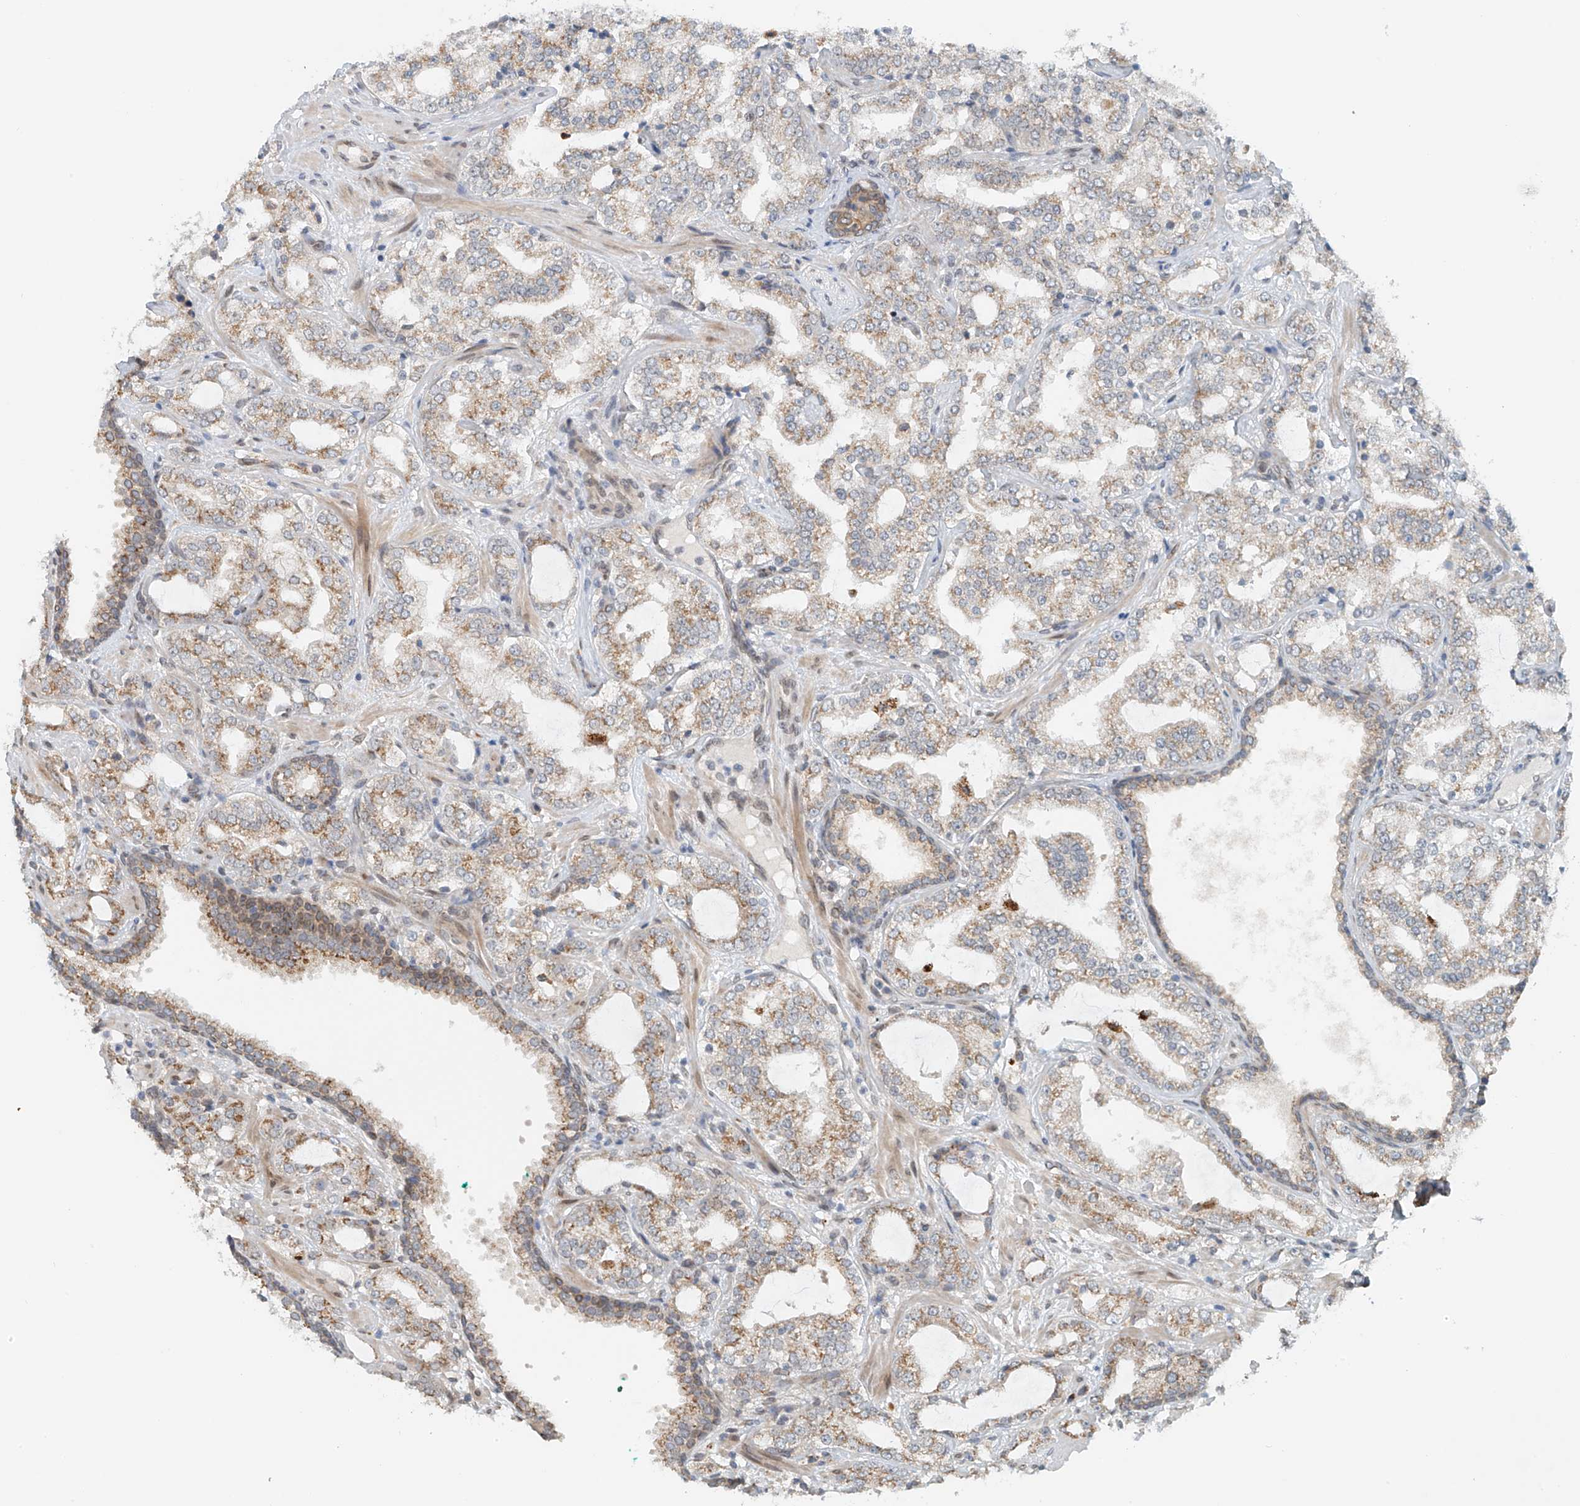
{"staining": {"intensity": "weak", "quantity": "25%-75%", "location": "cytoplasmic/membranous"}, "tissue": "prostate cancer", "cell_type": "Tumor cells", "image_type": "cancer", "snomed": [{"axis": "morphology", "description": "Adenocarcinoma, High grade"}, {"axis": "topography", "description": "Prostate"}], "caption": "Prostate cancer (adenocarcinoma (high-grade)) stained with immunohistochemistry (IHC) displays weak cytoplasmic/membranous expression in approximately 25%-75% of tumor cells.", "gene": "STARD9", "patient": {"sex": "male", "age": 64}}